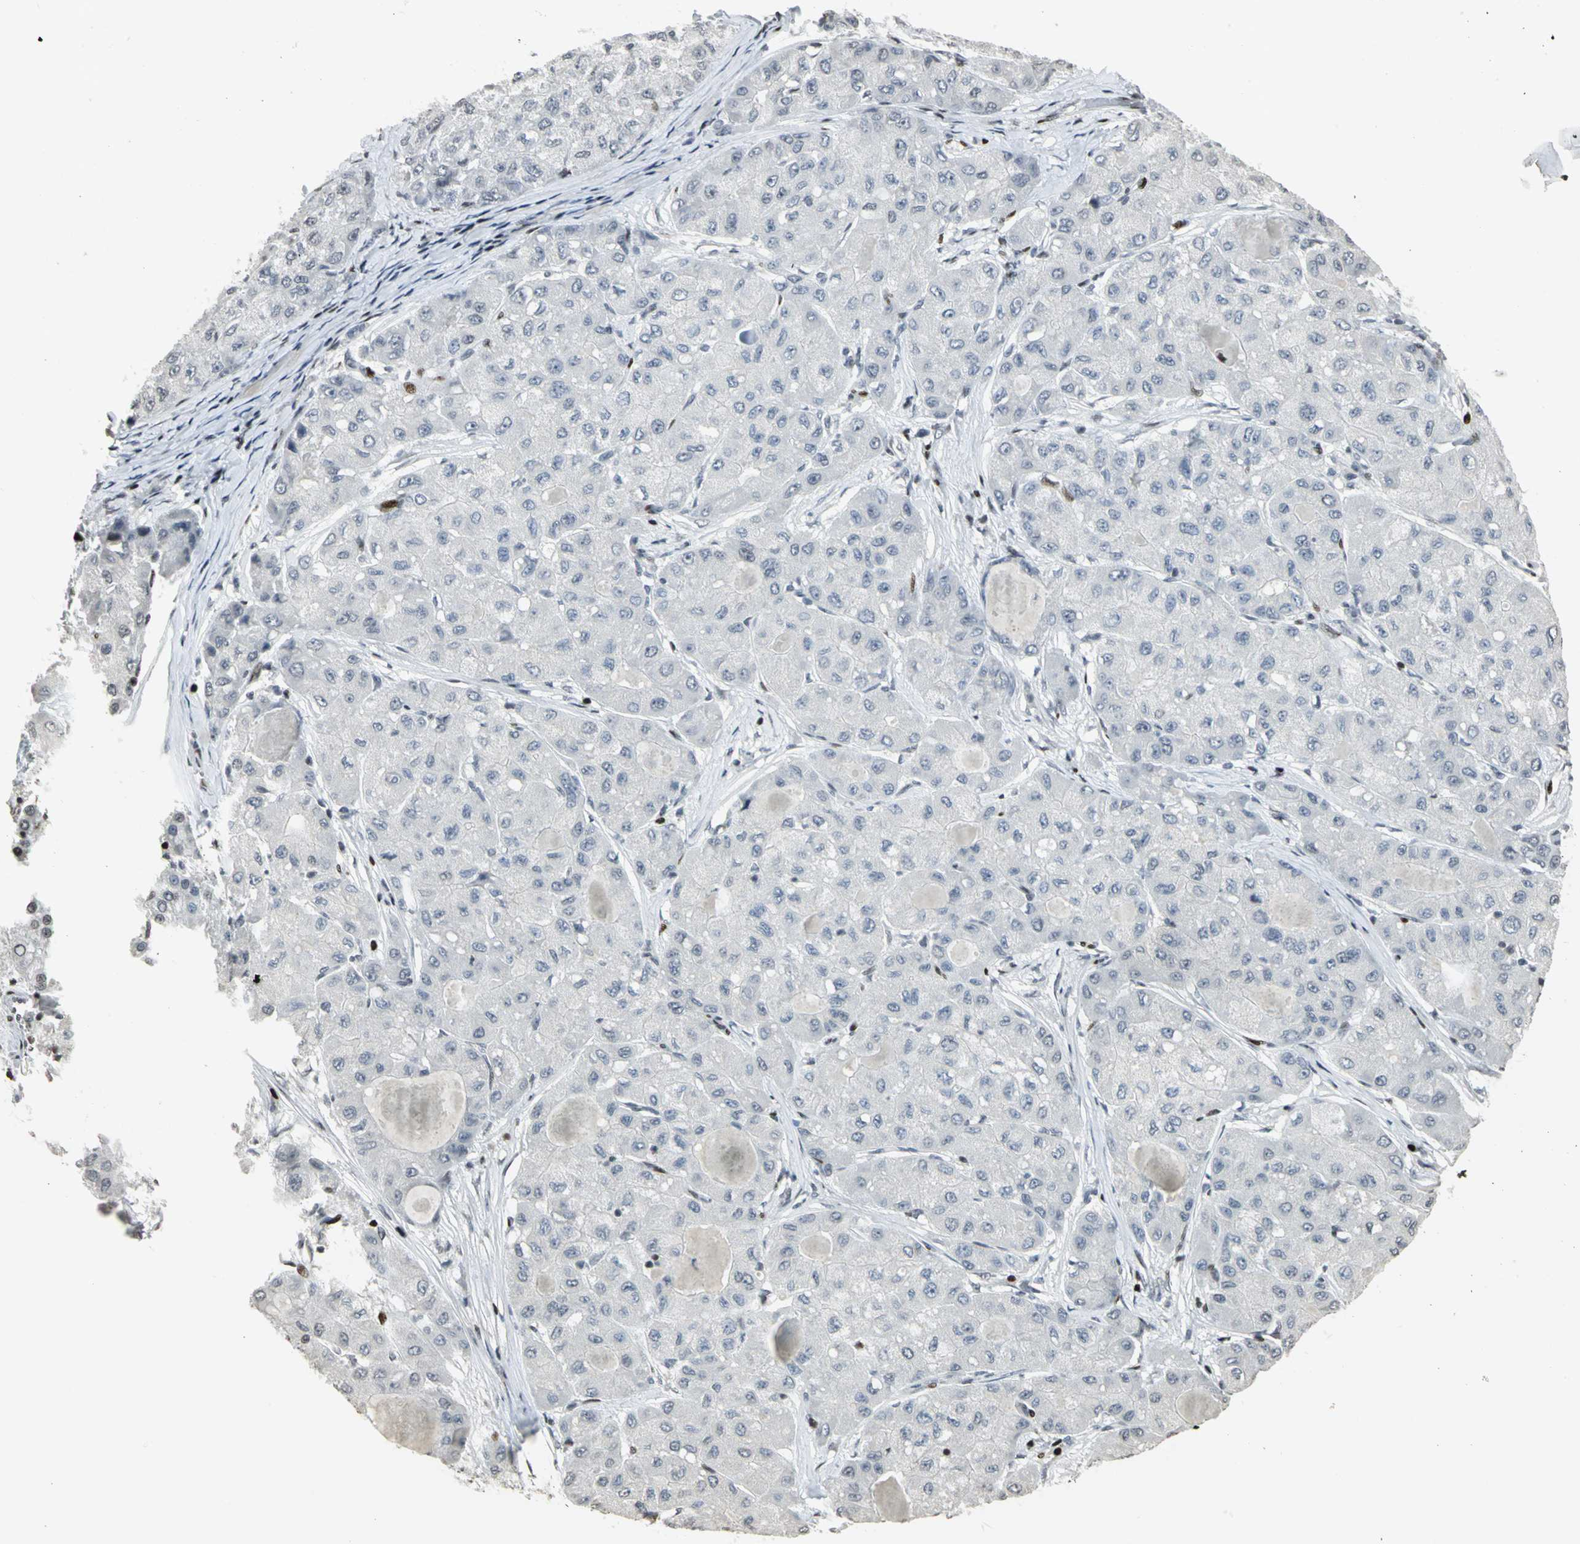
{"staining": {"intensity": "moderate", "quantity": "<25%", "location": "nuclear"}, "tissue": "liver cancer", "cell_type": "Tumor cells", "image_type": "cancer", "snomed": [{"axis": "morphology", "description": "Carcinoma, Hepatocellular, NOS"}, {"axis": "topography", "description": "Liver"}], "caption": "Human hepatocellular carcinoma (liver) stained with a protein marker reveals moderate staining in tumor cells.", "gene": "KDM1A", "patient": {"sex": "male", "age": 80}}